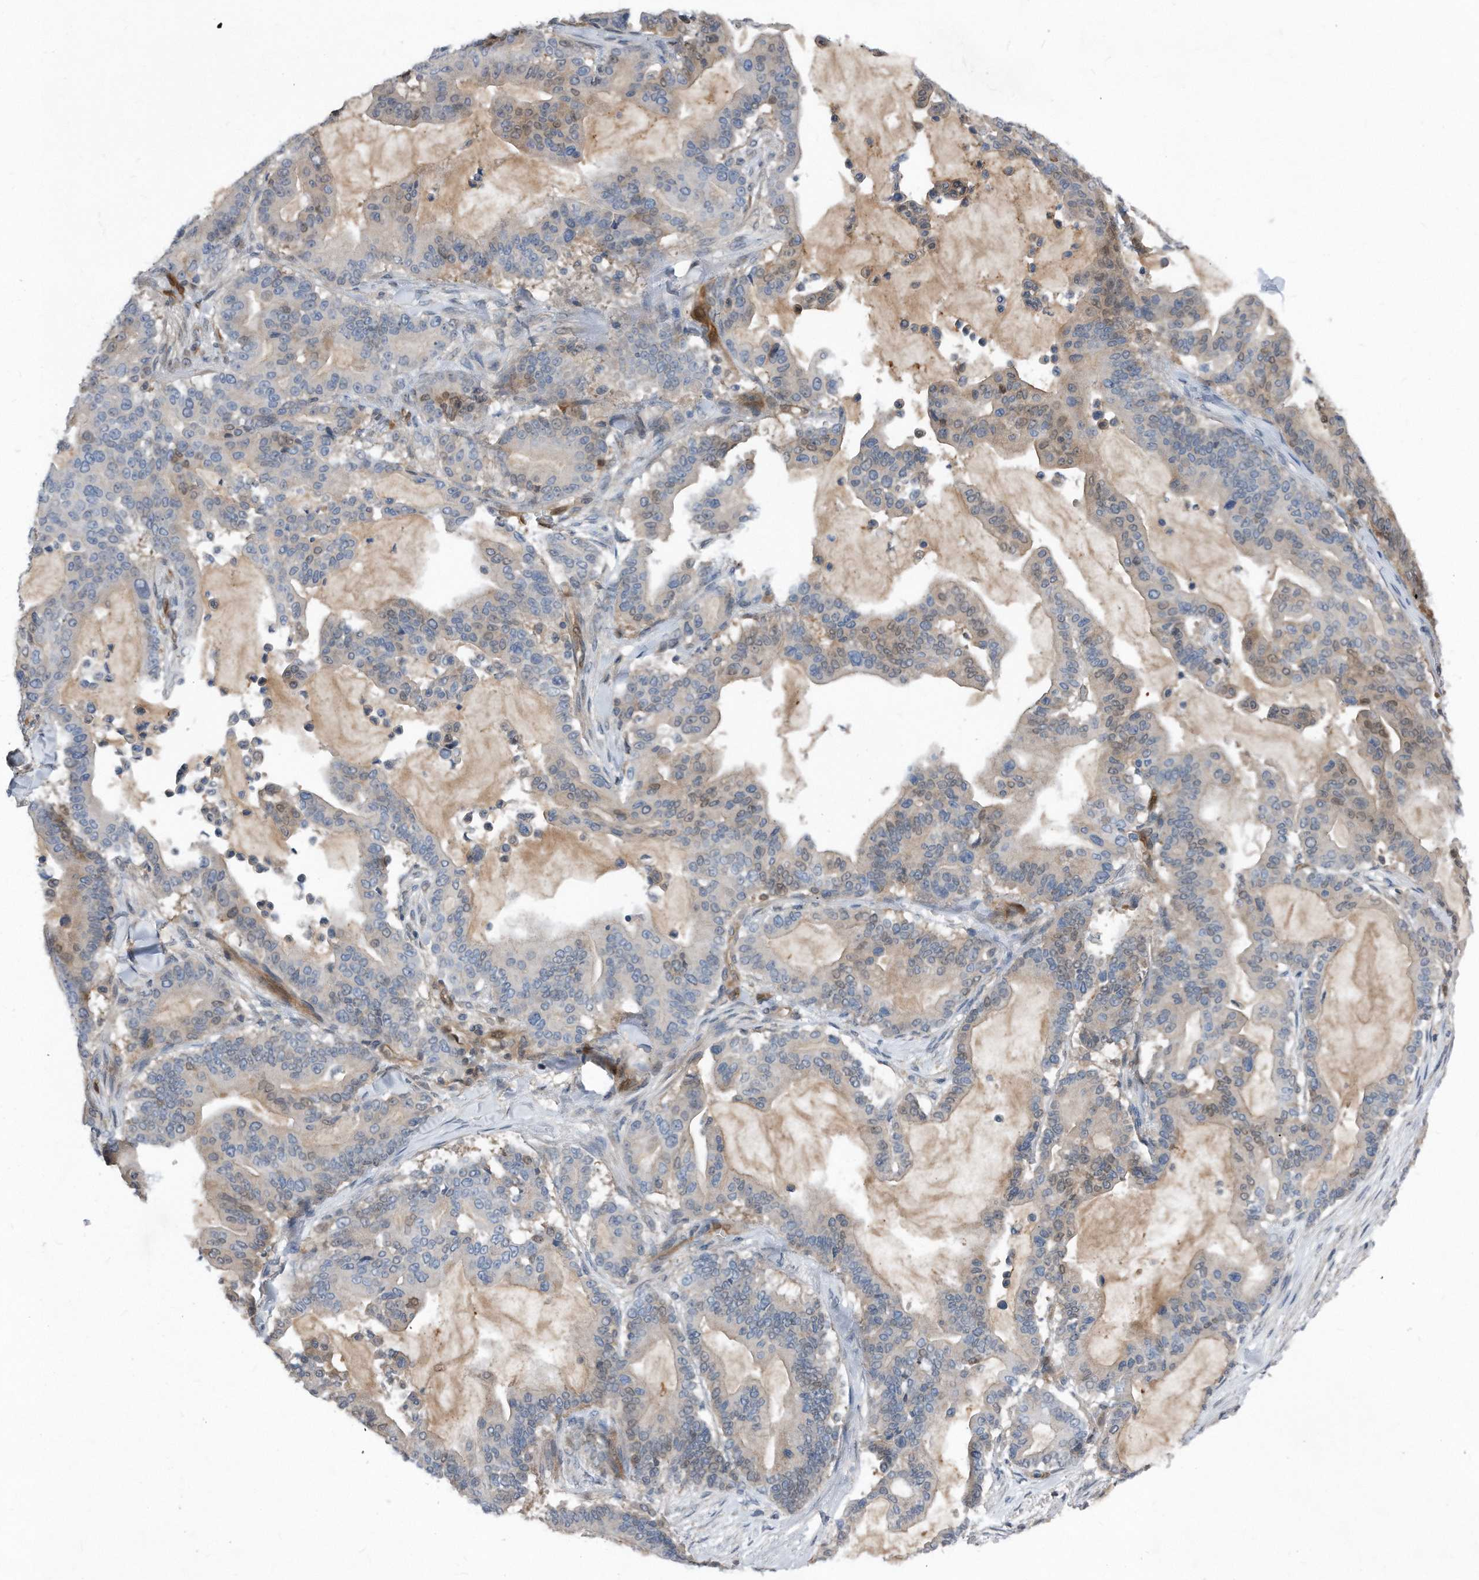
{"staining": {"intensity": "negative", "quantity": "none", "location": "none"}, "tissue": "pancreatic cancer", "cell_type": "Tumor cells", "image_type": "cancer", "snomed": [{"axis": "morphology", "description": "Adenocarcinoma, NOS"}, {"axis": "topography", "description": "Pancreas"}], "caption": "An immunohistochemistry photomicrograph of pancreatic cancer is shown. There is no staining in tumor cells of pancreatic cancer.", "gene": "MAP2K6", "patient": {"sex": "male", "age": 63}}